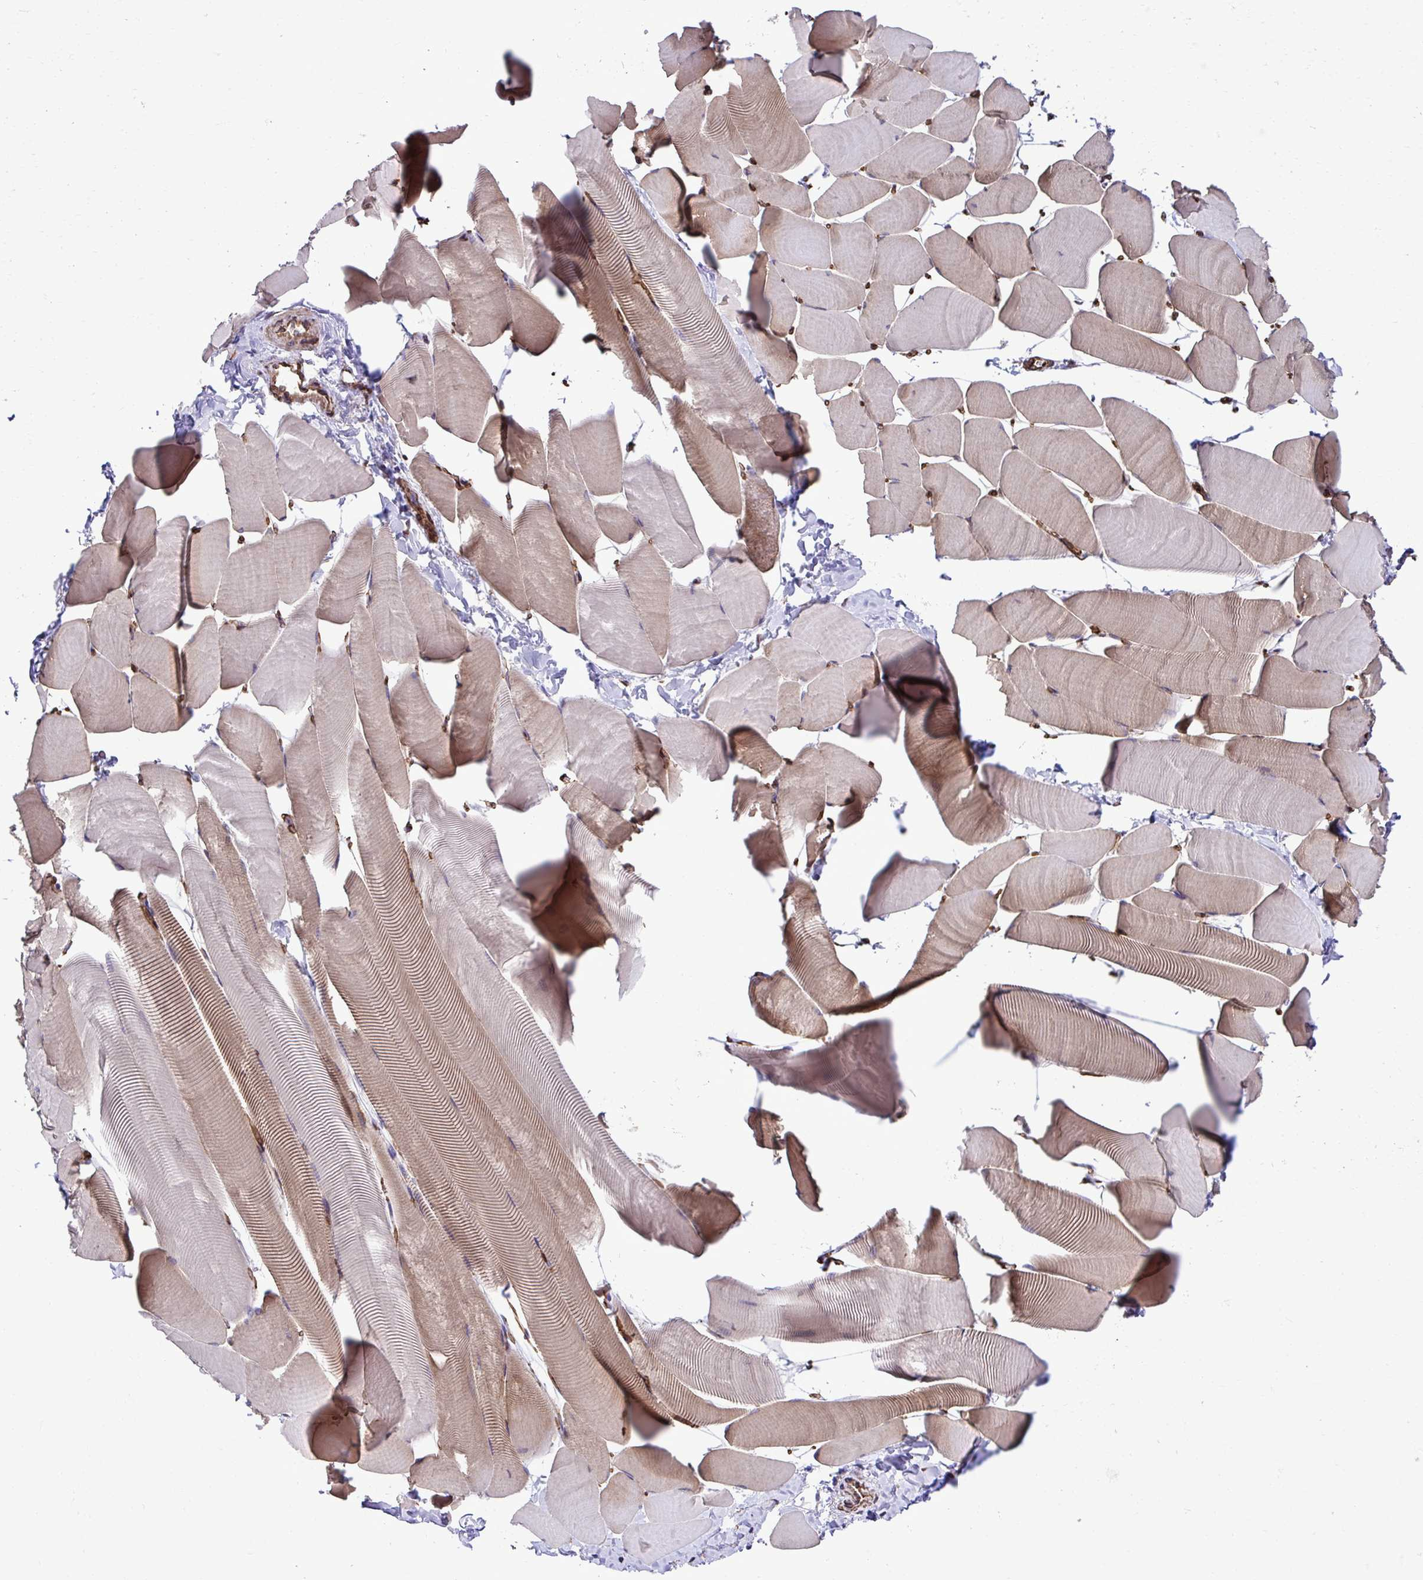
{"staining": {"intensity": "moderate", "quantity": "25%-75%", "location": "cytoplasmic/membranous"}, "tissue": "skeletal muscle", "cell_type": "Myocytes", "image_type": "normal", "snomed": [{"axis": "morphology", "description": "Normal tissue, NOS"}, {"axis": "topography", "description": "Skeletal muscle"}], "caption": "Myocytes demonstrate medium levels of moderate cytoplasmic/membranous staining in approximately 25%-75% of cells in unremarkable skeletal muscle. The staining was performed using DAB to visualize the protein expression in brown, while the nuclei were stained in blue with hematoxylin (Magnification: 20x).", "gene": "TRIM52", "patient": {"sex": "male", "age": 25}}